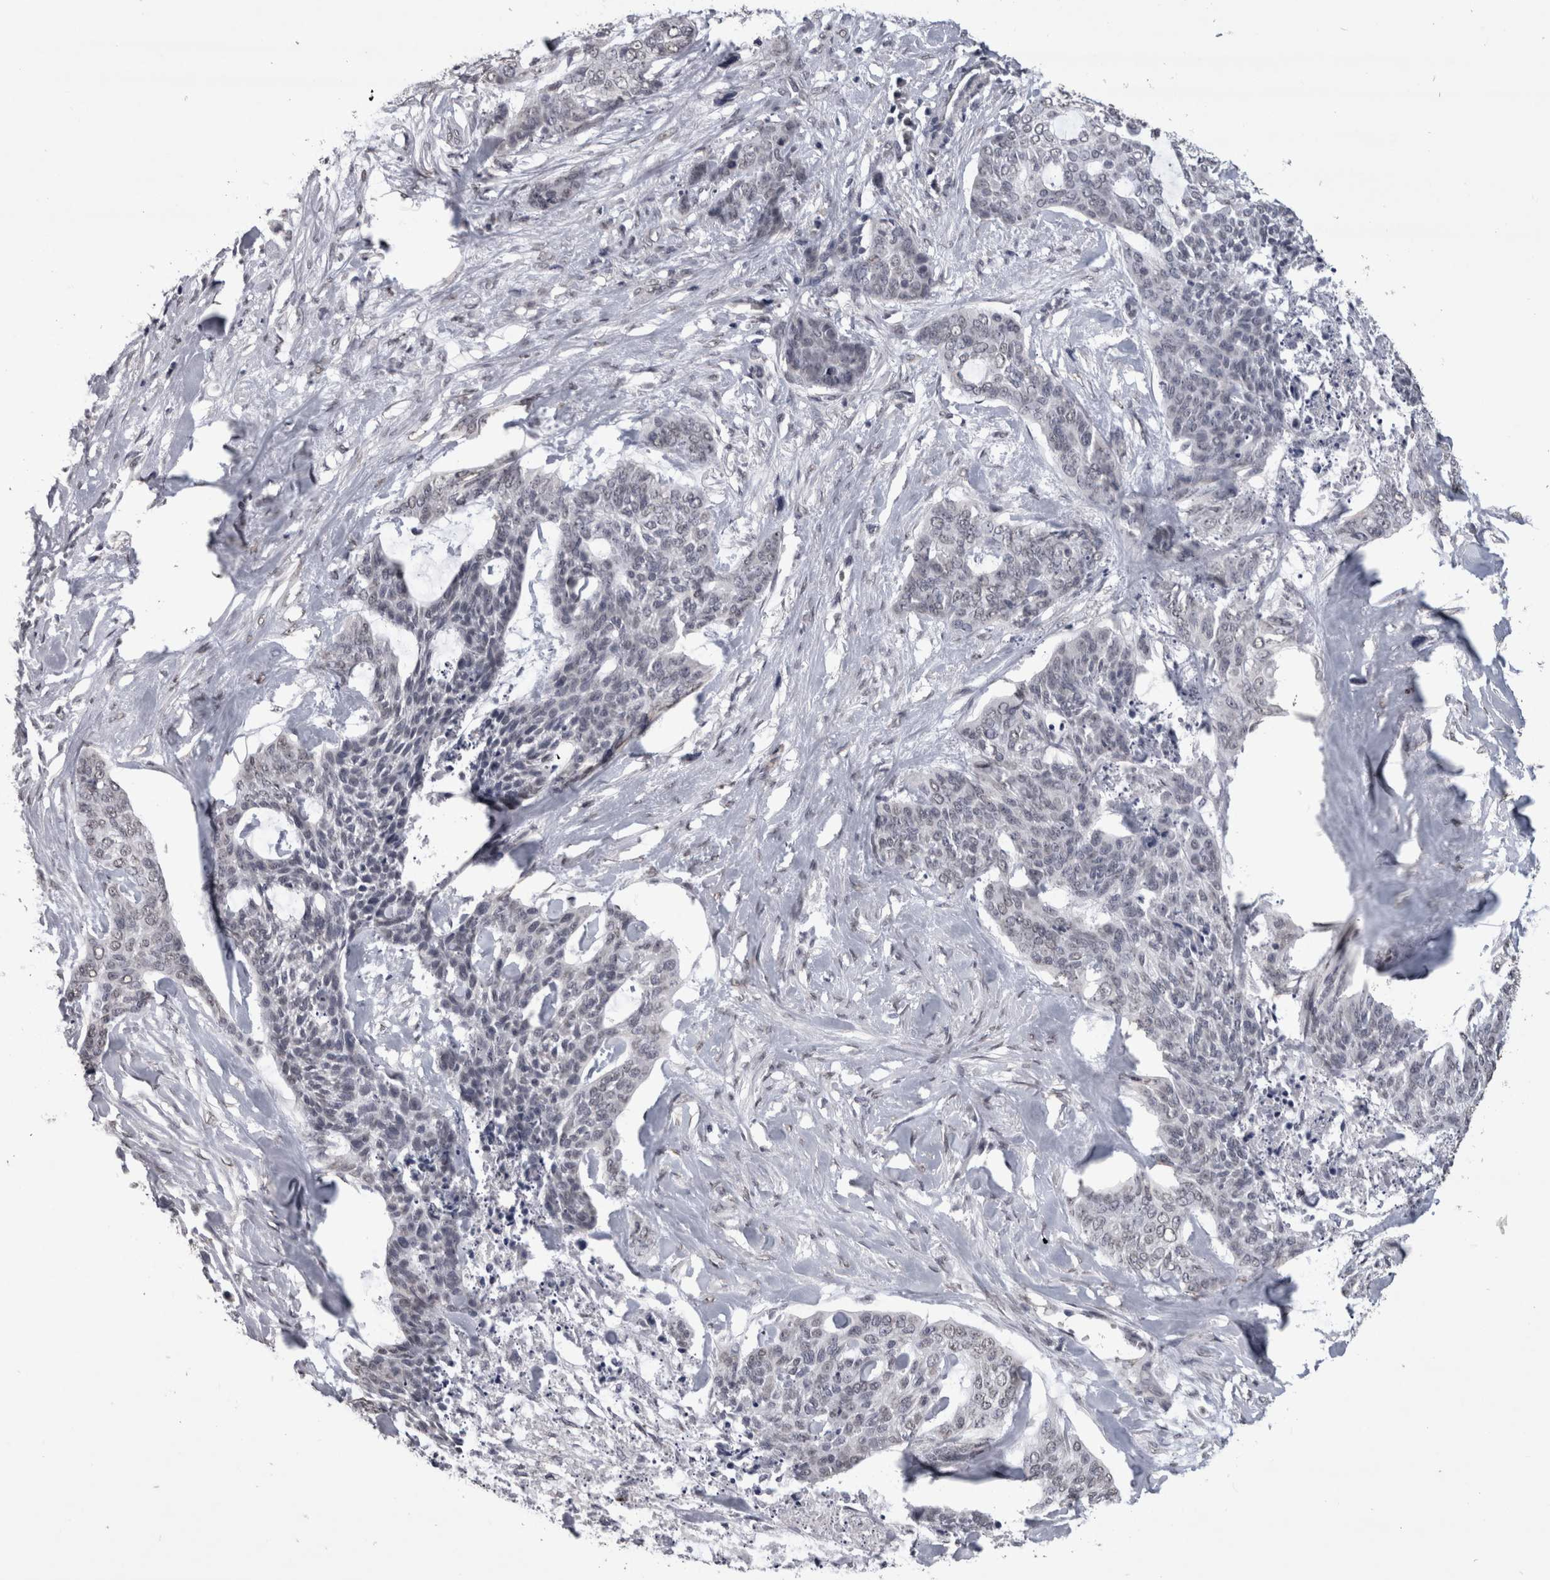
{"staining": {"intensity": "weak", "quantity": "<25%", "location": "nuclear"}, "tissue": "skin cancer", "cell_type": "Tumor cells", "image_type": "cancer", "snomed": [{"axis": "morphology", "description": "Basal cell carcinoma"}, {"axis": "topography", "description": "Skin"}], "caption": "Basal cell carcinoma (skin) stained for a protein using immunohistochemistry shows no staining tumor cells.", "gene": "PAX5", "patient": {"sex": "female", "age": 64}}